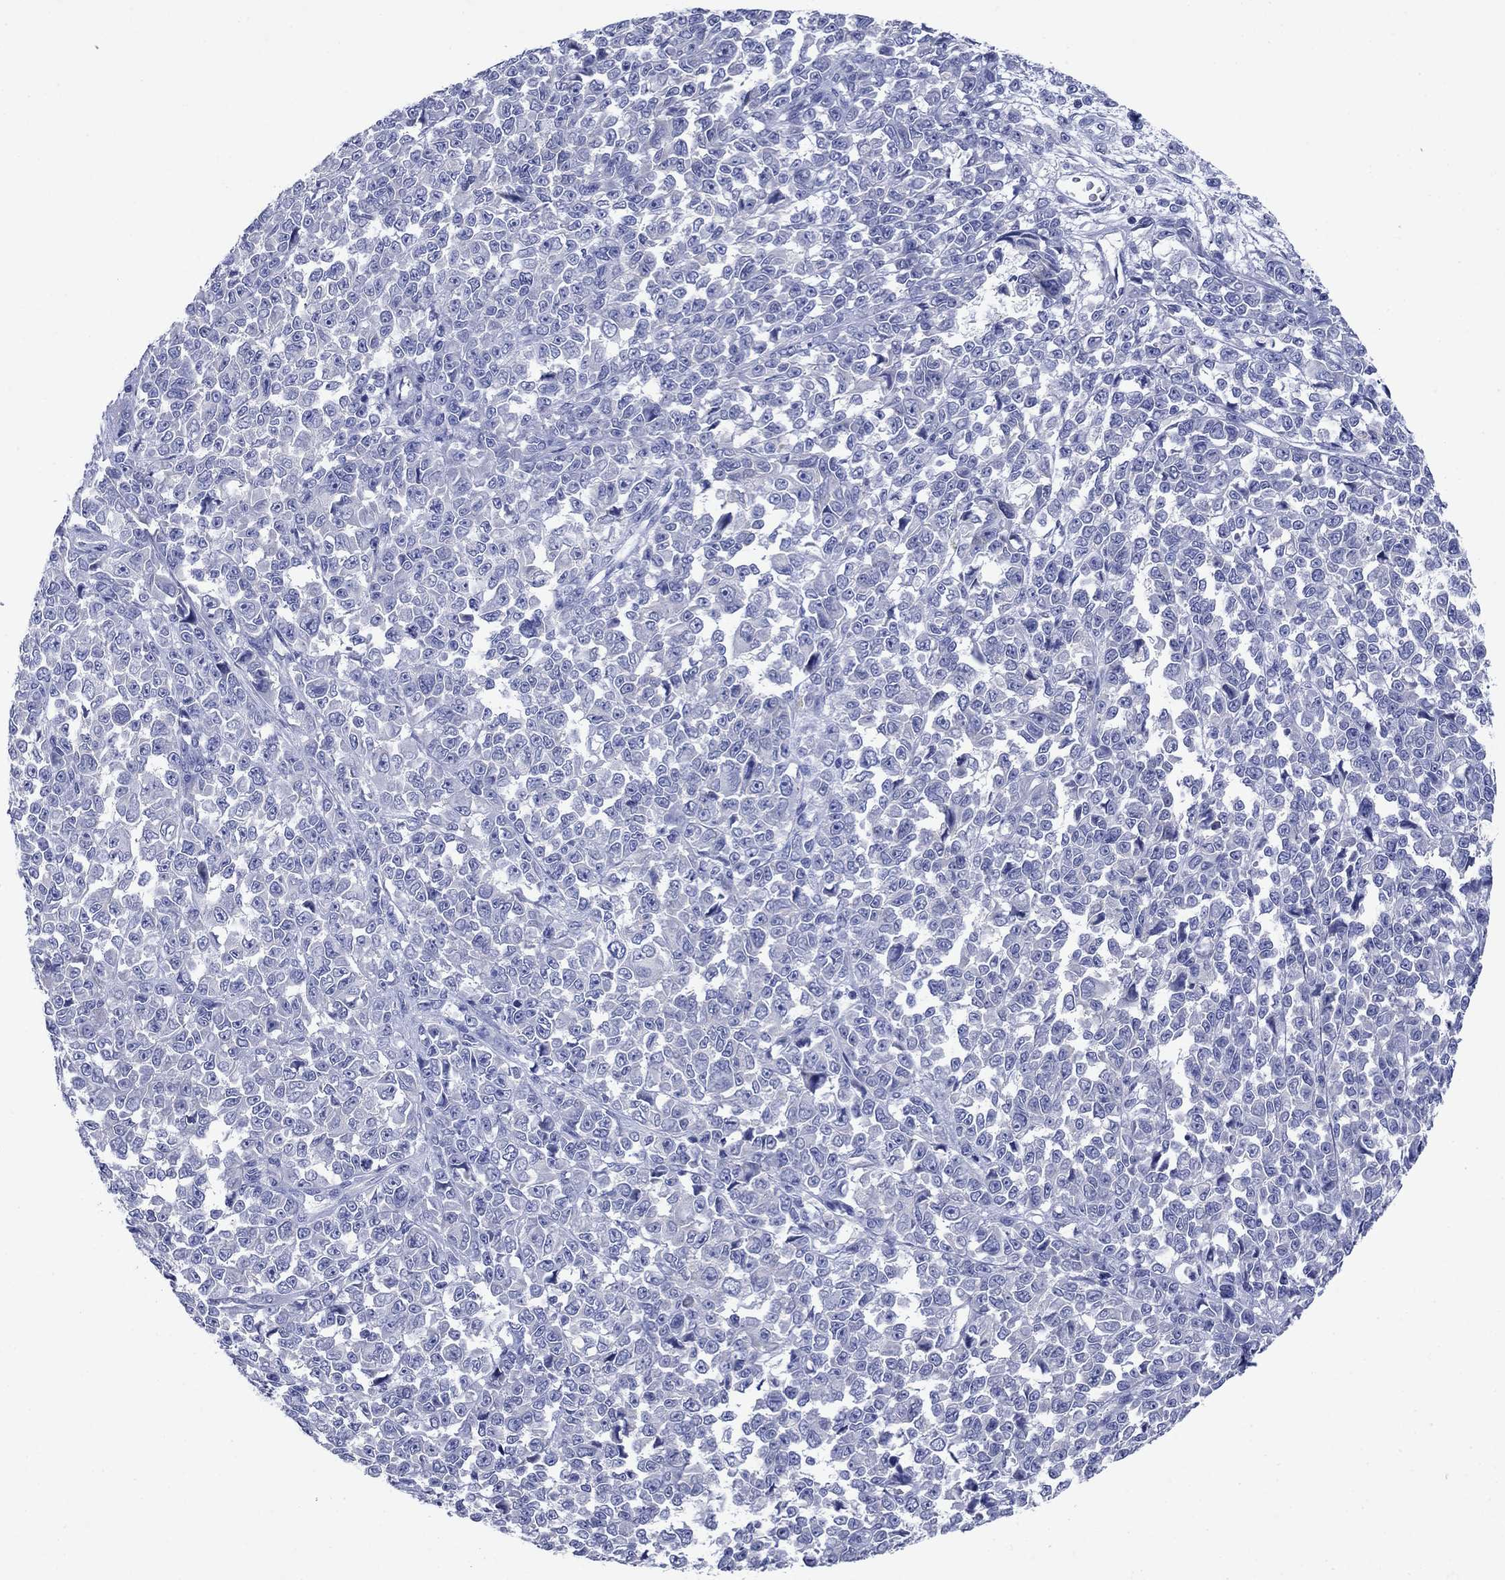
{"staining": {"intensity": "negative", "quantity": "none", "location": "none"}, "tissue": "melanoma", "cell_type": "Tumor cells", "image_type": "cancer", "snomed": [{"axis": "morphology", "description": "Malignant melanoma, NOS"}, {"axis": "topography", "description": "Skin"}], "caption": "DAB immunohistochemical staining of melanoma exhibits no significant positivity in tumor cells.", "gene": "SULT2B1", "patient": {"sex": "female", "age": 95}}